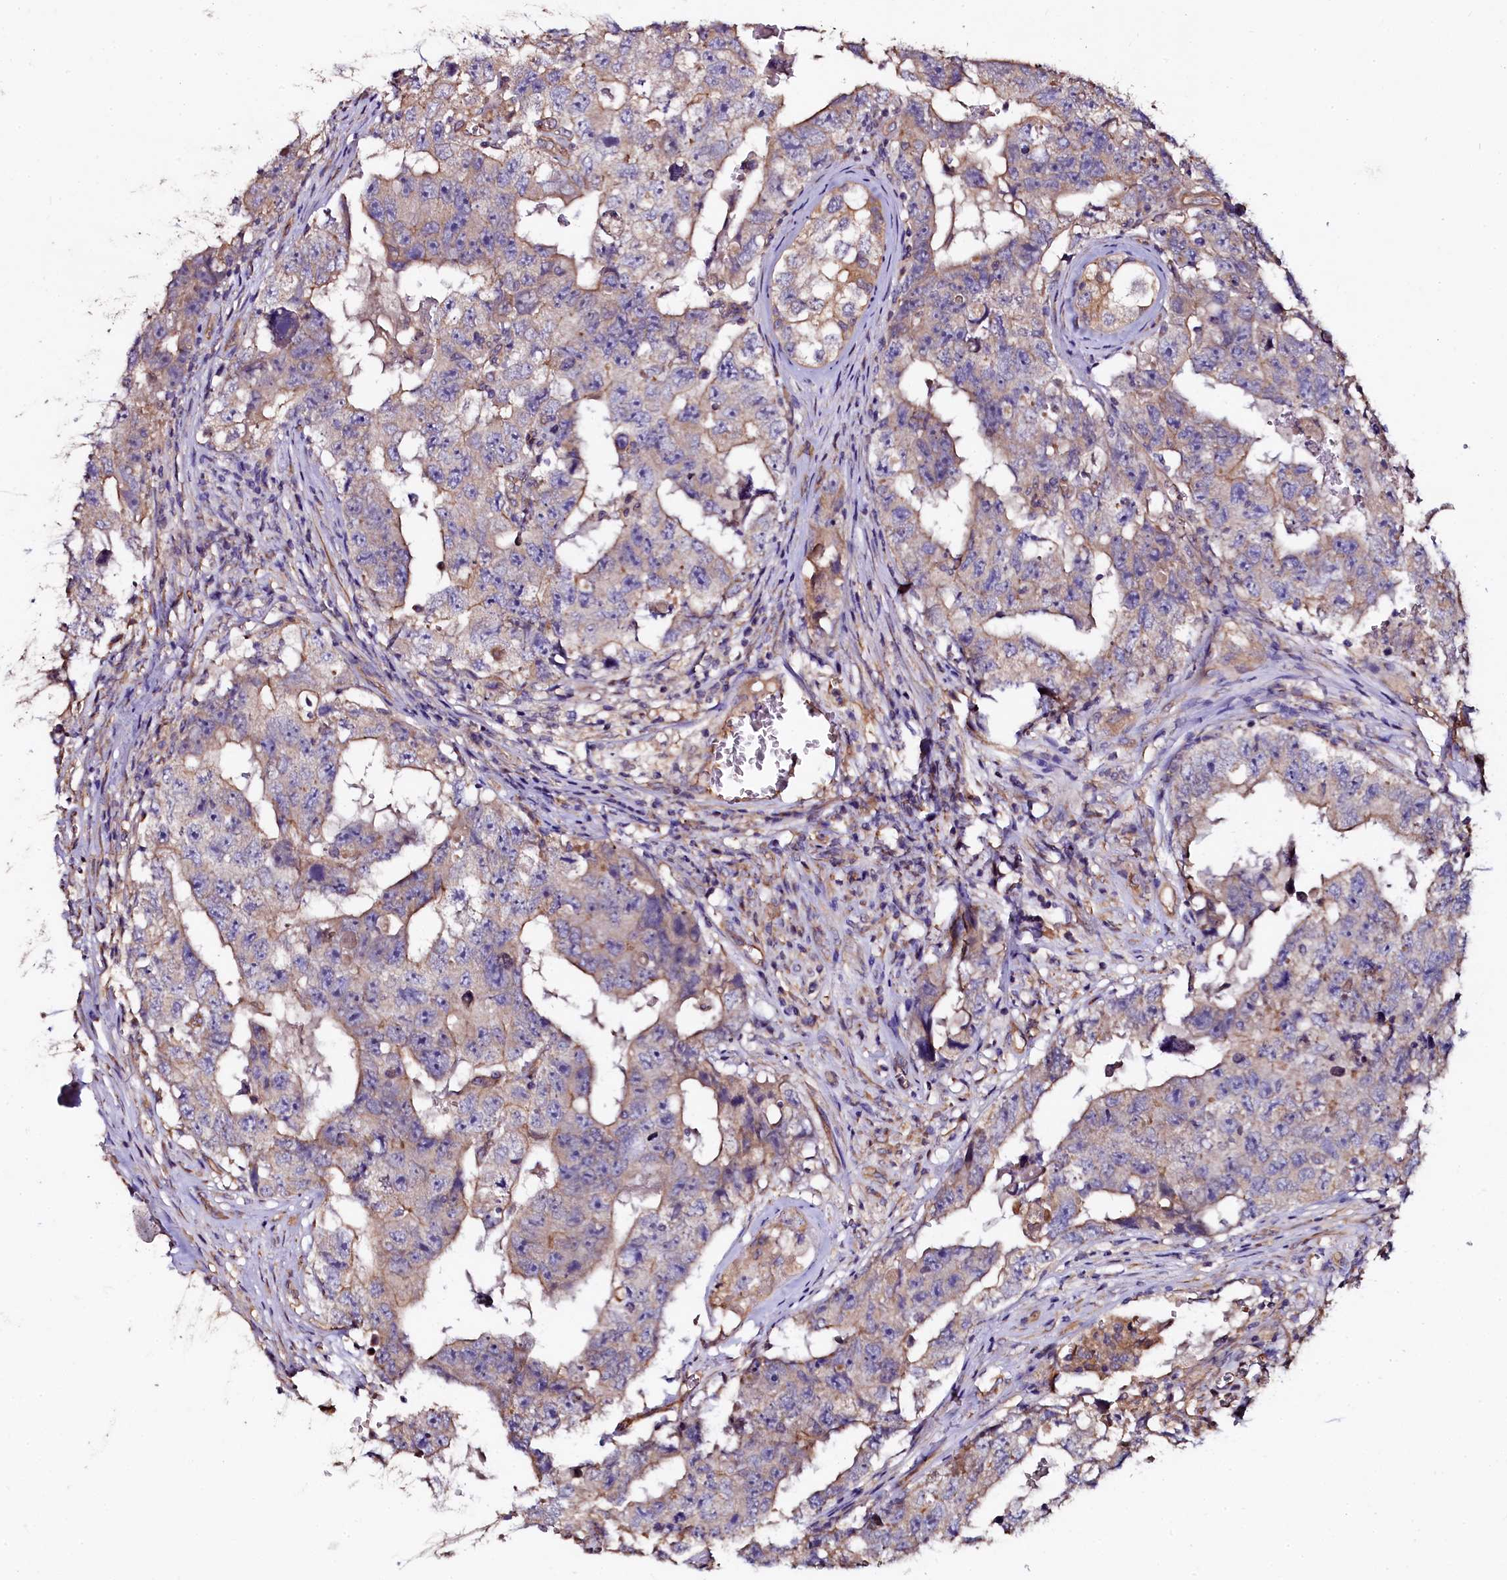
{"staining": {"intensity": "weak", "quantity": "<25%", "location": "cytoplasmic/membranous"}, "tissue": "testis cancer", "cell_type": "Tumor cells", "image_type": "cancer", "snomed": [{"axis": "morphology", "description": "Carcinoma, Embryonal, NOS"}, {"axis": "topography", "description": "Testis"}], "caption": "Immunohistochemistry (IHC) of human testis cancer (embryonal carcinoma) displays no positivity in tumor cells. The staining was performed using DAB to visualize the protein expression in brown, while the nuclei were stained in blue with hematoxylin (Magnification: 20x).", "gene": "APPL2", "patient": {"sex": "male", "age": 17}}